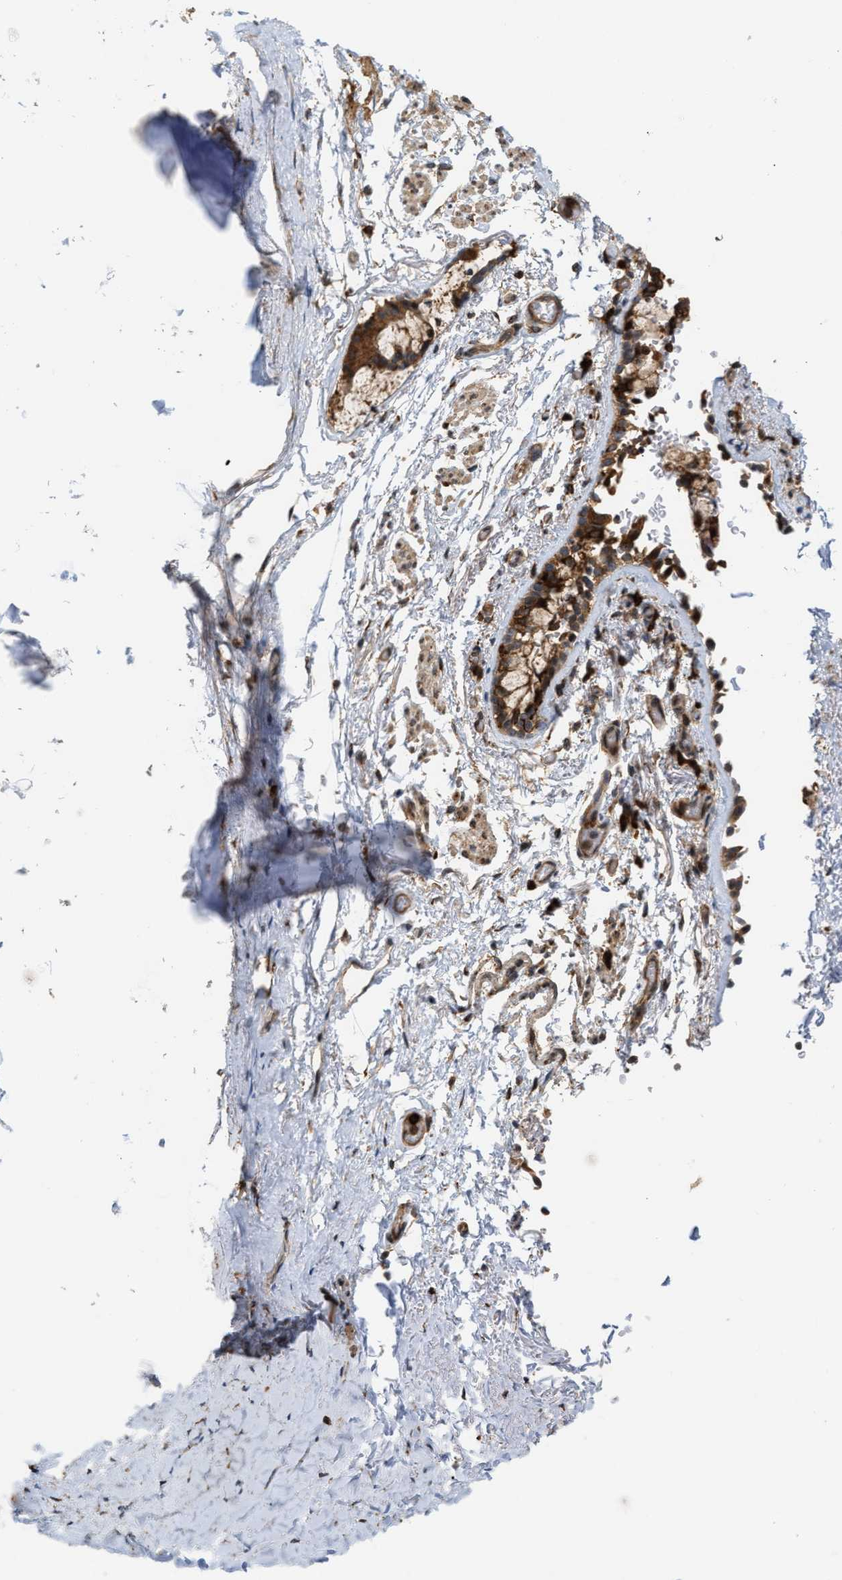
{"staining": {"intensity": "weak", "quantity": "25%-75%", "location": "cytoplasmic/membranous"}, "tissue": "adipose tissue", "cell_type": "Adipocytes", "image_type": "normal", "snomed": [{"axis": "morphology", "description": "Normal tissue, NOS"}, {"axis": "topography", "description": "Cartilage tissue"}, {"axis": "topography", "description": "Lung"}], "caption": "A brown stain highlights weak cytoplasmic/membranous expression of a protein in adipocytes of unremarkable adipose tissue. Nuclei are stained in blue.", "gene": "IQCE", "patient": {"sex": "female", "age": 77}}